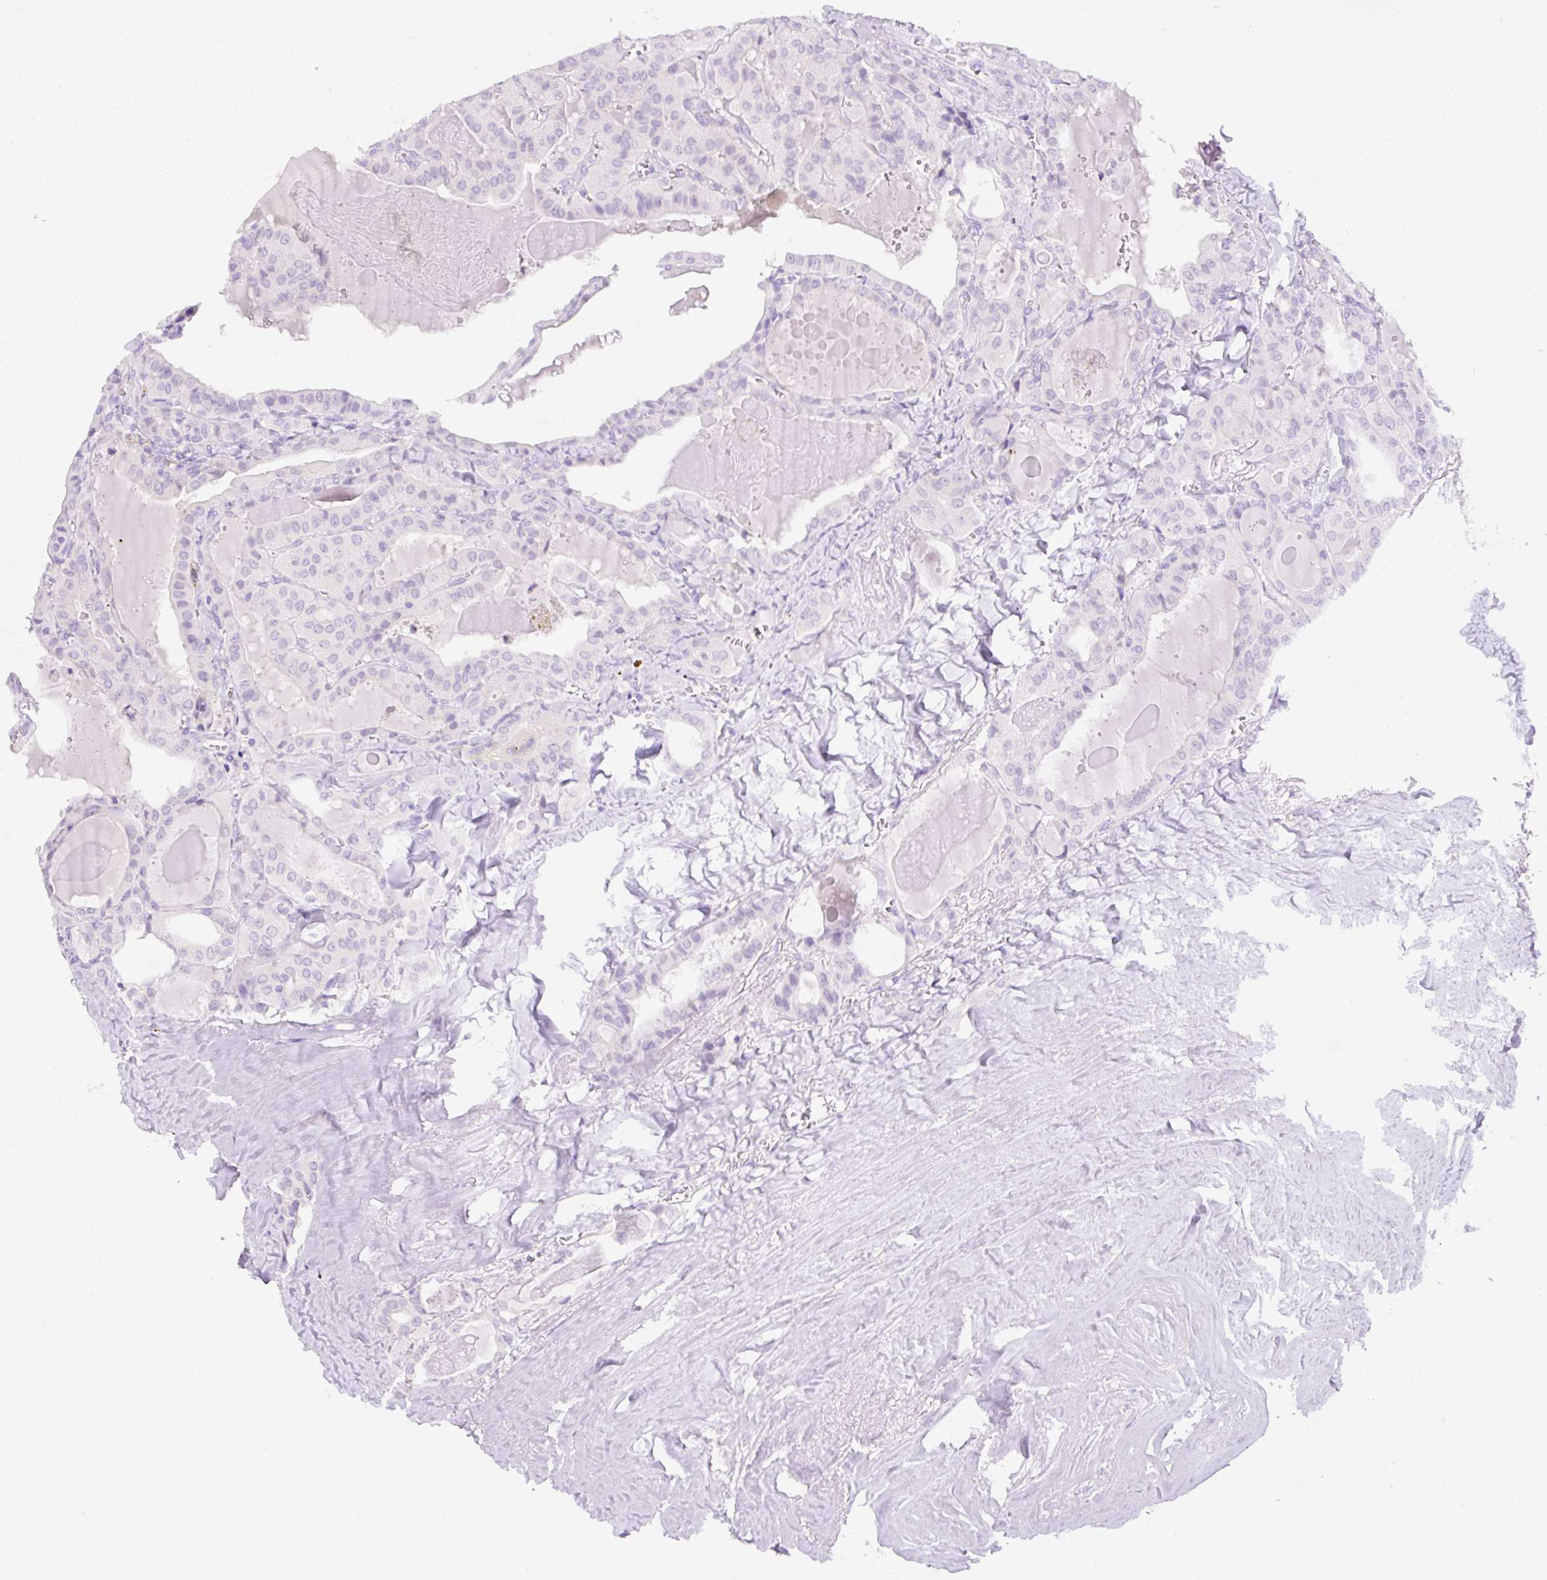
{"staining": {"intensity": "negative", "quantity": "none", "location": "none"}, "tissue": "thyroid cancer", "cell_type": "Tumor cells", "image_type": "cancer", "snomed": [{"axis": "morphology", "description": "Papillary adenocarcinoma, NOS"}, {"axis": "topography", "description": "Thyroid gland"}], "caption": "Human papillary adenocarcinoma (thyroid) stained for a protein using immunohistochemistry shows no expression in tumor cells.", "gene": "NDST3", "patient": {"sex": "male", "age": 52}}